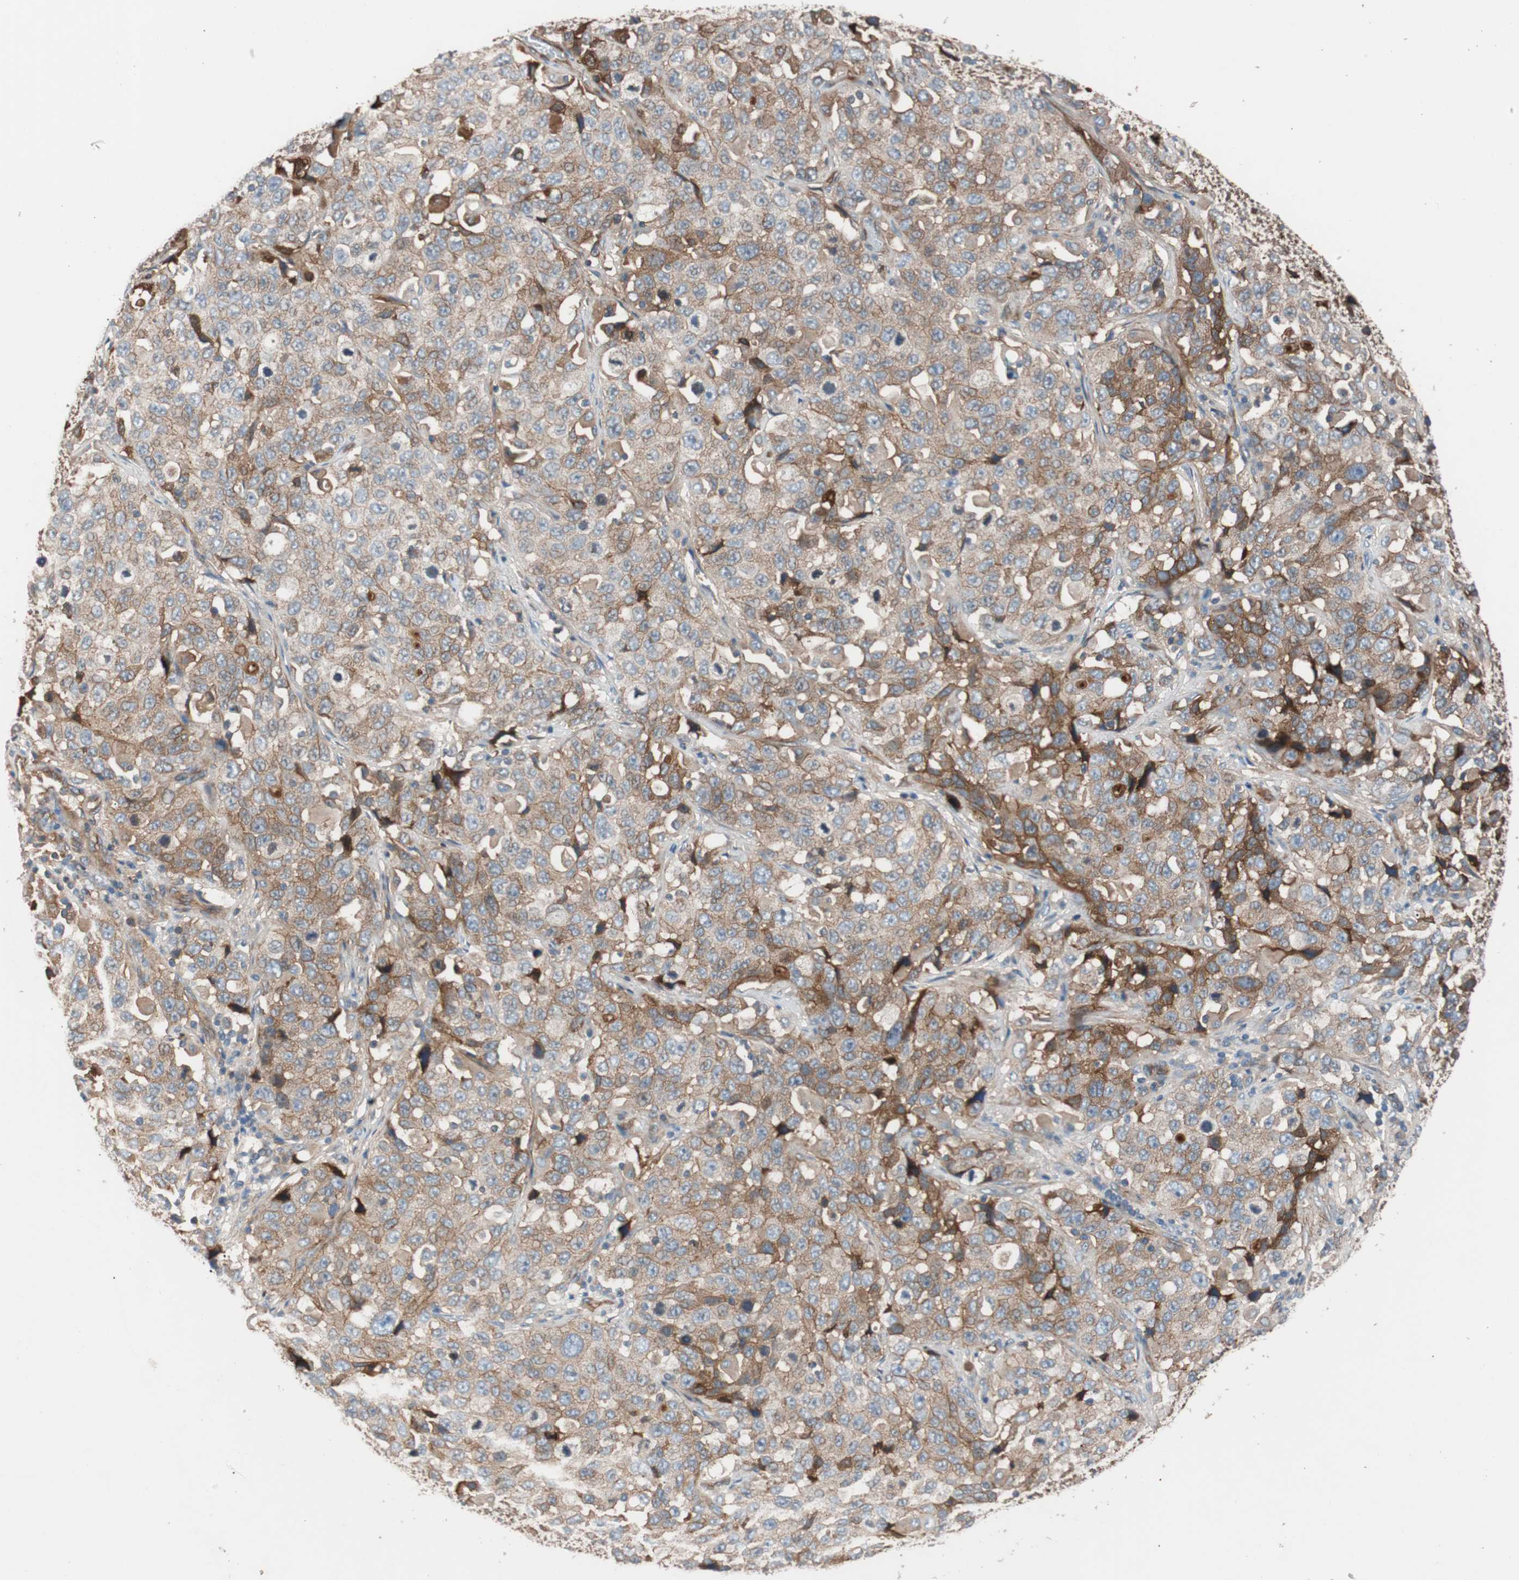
{"staining": {"intensity": "weak", "quantity": "25%-75%", "location": "cytoplasmic/membranous"}, "tissue": "stomach cancer", "cell_type": "Tumor cells", "image_type": "cancer", "snomed": [{"axis": "morphology", "description": "Normal tissue, NOS"}, {"axis": "morphology", "description": "Adenocarcinoma, NOS"}, {"axis": "topography", "description": "Stomach"}], "caption": "High-power microscopy captured an immunohistochemistry (IHC) image of stomach cancer, revealing weak cytoplasmic/membranous positivity in approximately 25%-75% of tumor cells. The protein is shown in brown color, while the nuclei are stained blue.", "gene": "SPINT1", "patient": {"sex": "male", "age": 48}}